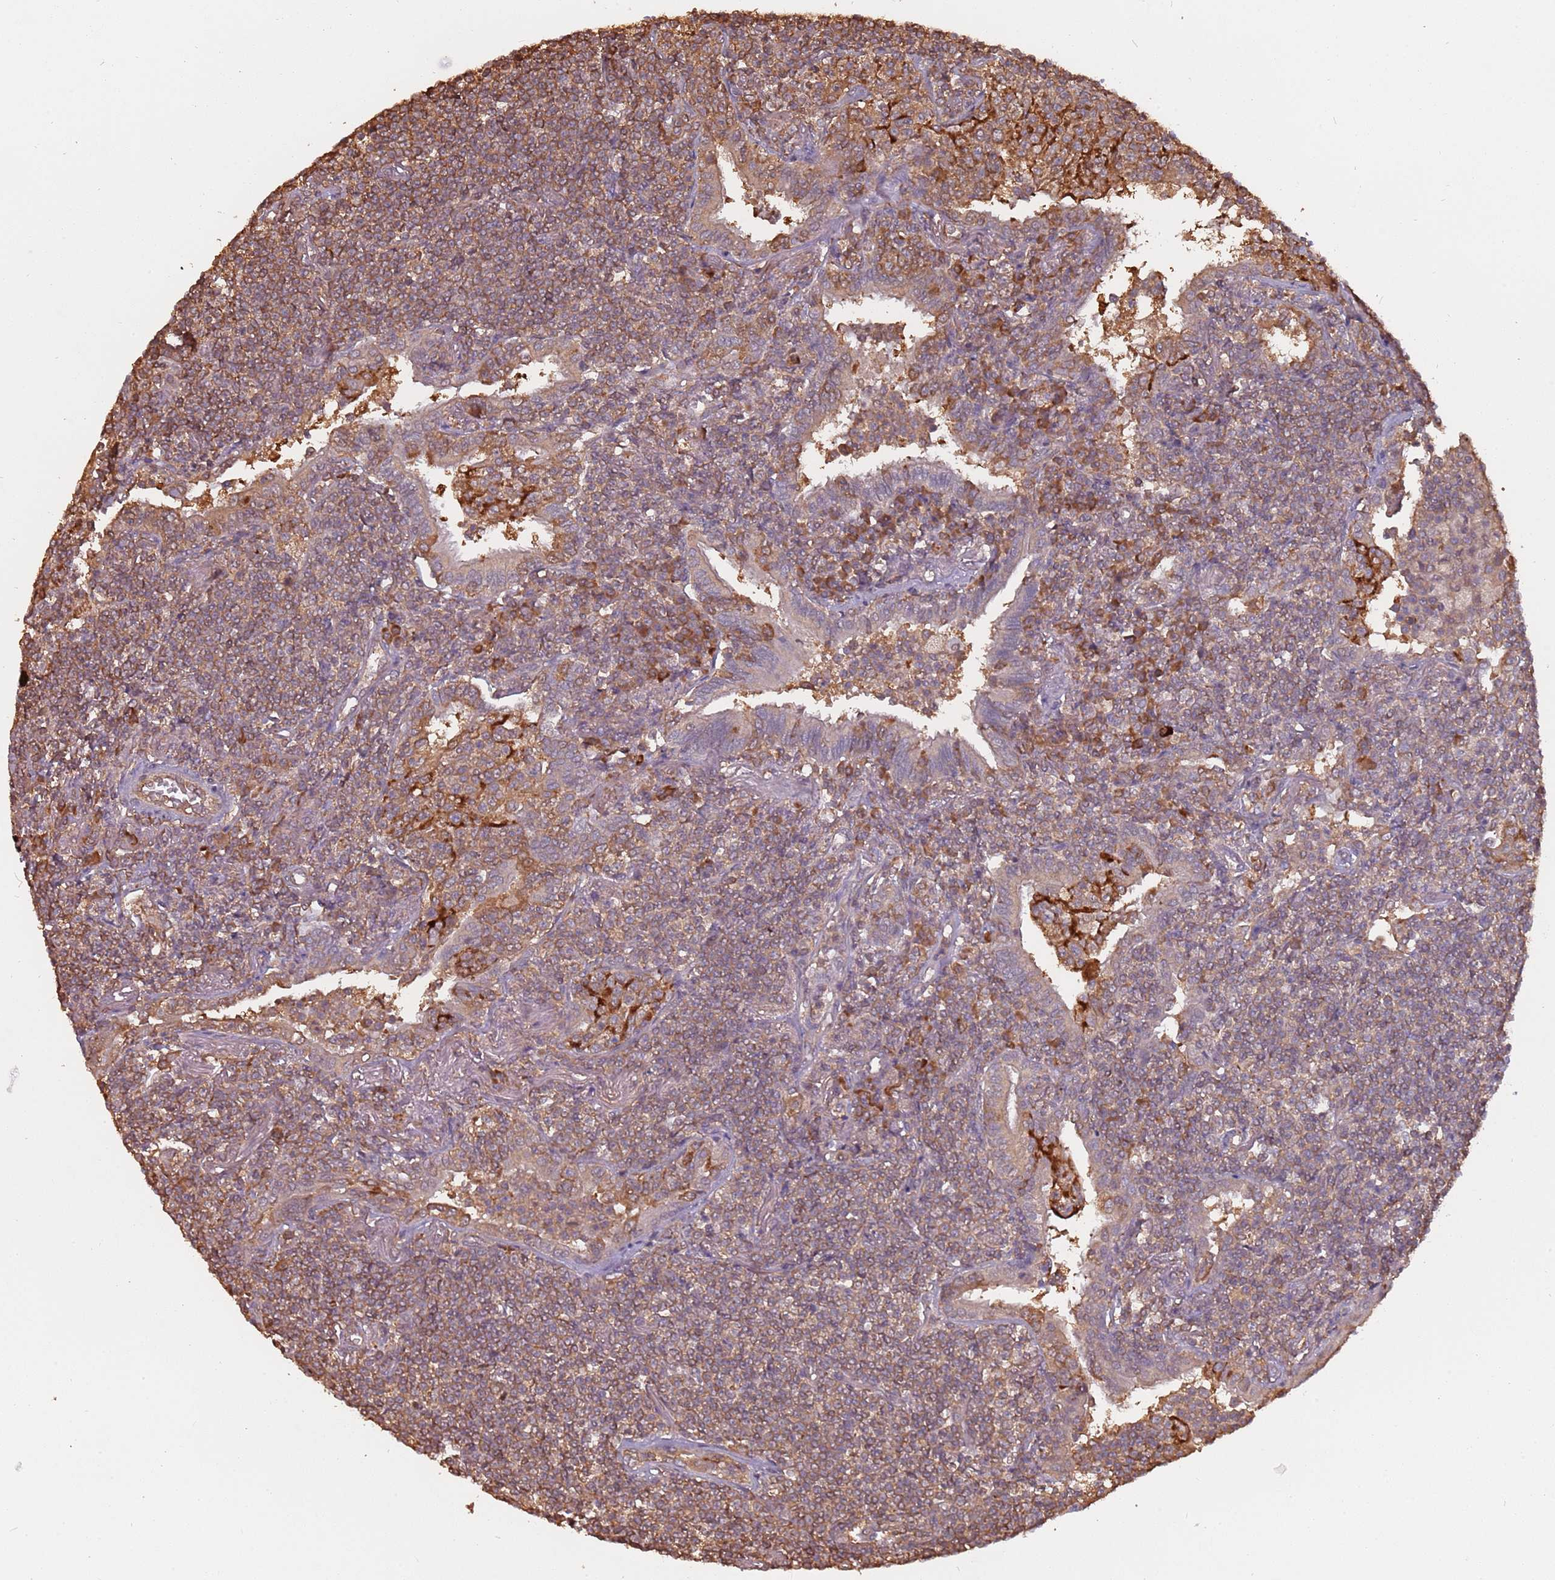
{"staining": {"intensity": "moderate", "quantity": "25%-75%", "location": "cytoplasmic/membranous"}, "tissue": "lymphoma", "cell_type": "Tumor cells", "image_type": "cancer", "snomed": [{"axis": "morphology", "description": "Malignant lymphoma, non-Hodgkin's type, Low grade"}, {"axis": "topography", "description": "Lung"}], "caption": "Lymphoma tissue reveals moderate cytoplasmic/membranous expression in approximately 25%-75% of tumor cells, visualized by immunohistochemistry. (IHC, brightfield microscopy, high magnification).", "gene": "COG4", "patient": {"sex": "female", "age": 71}}